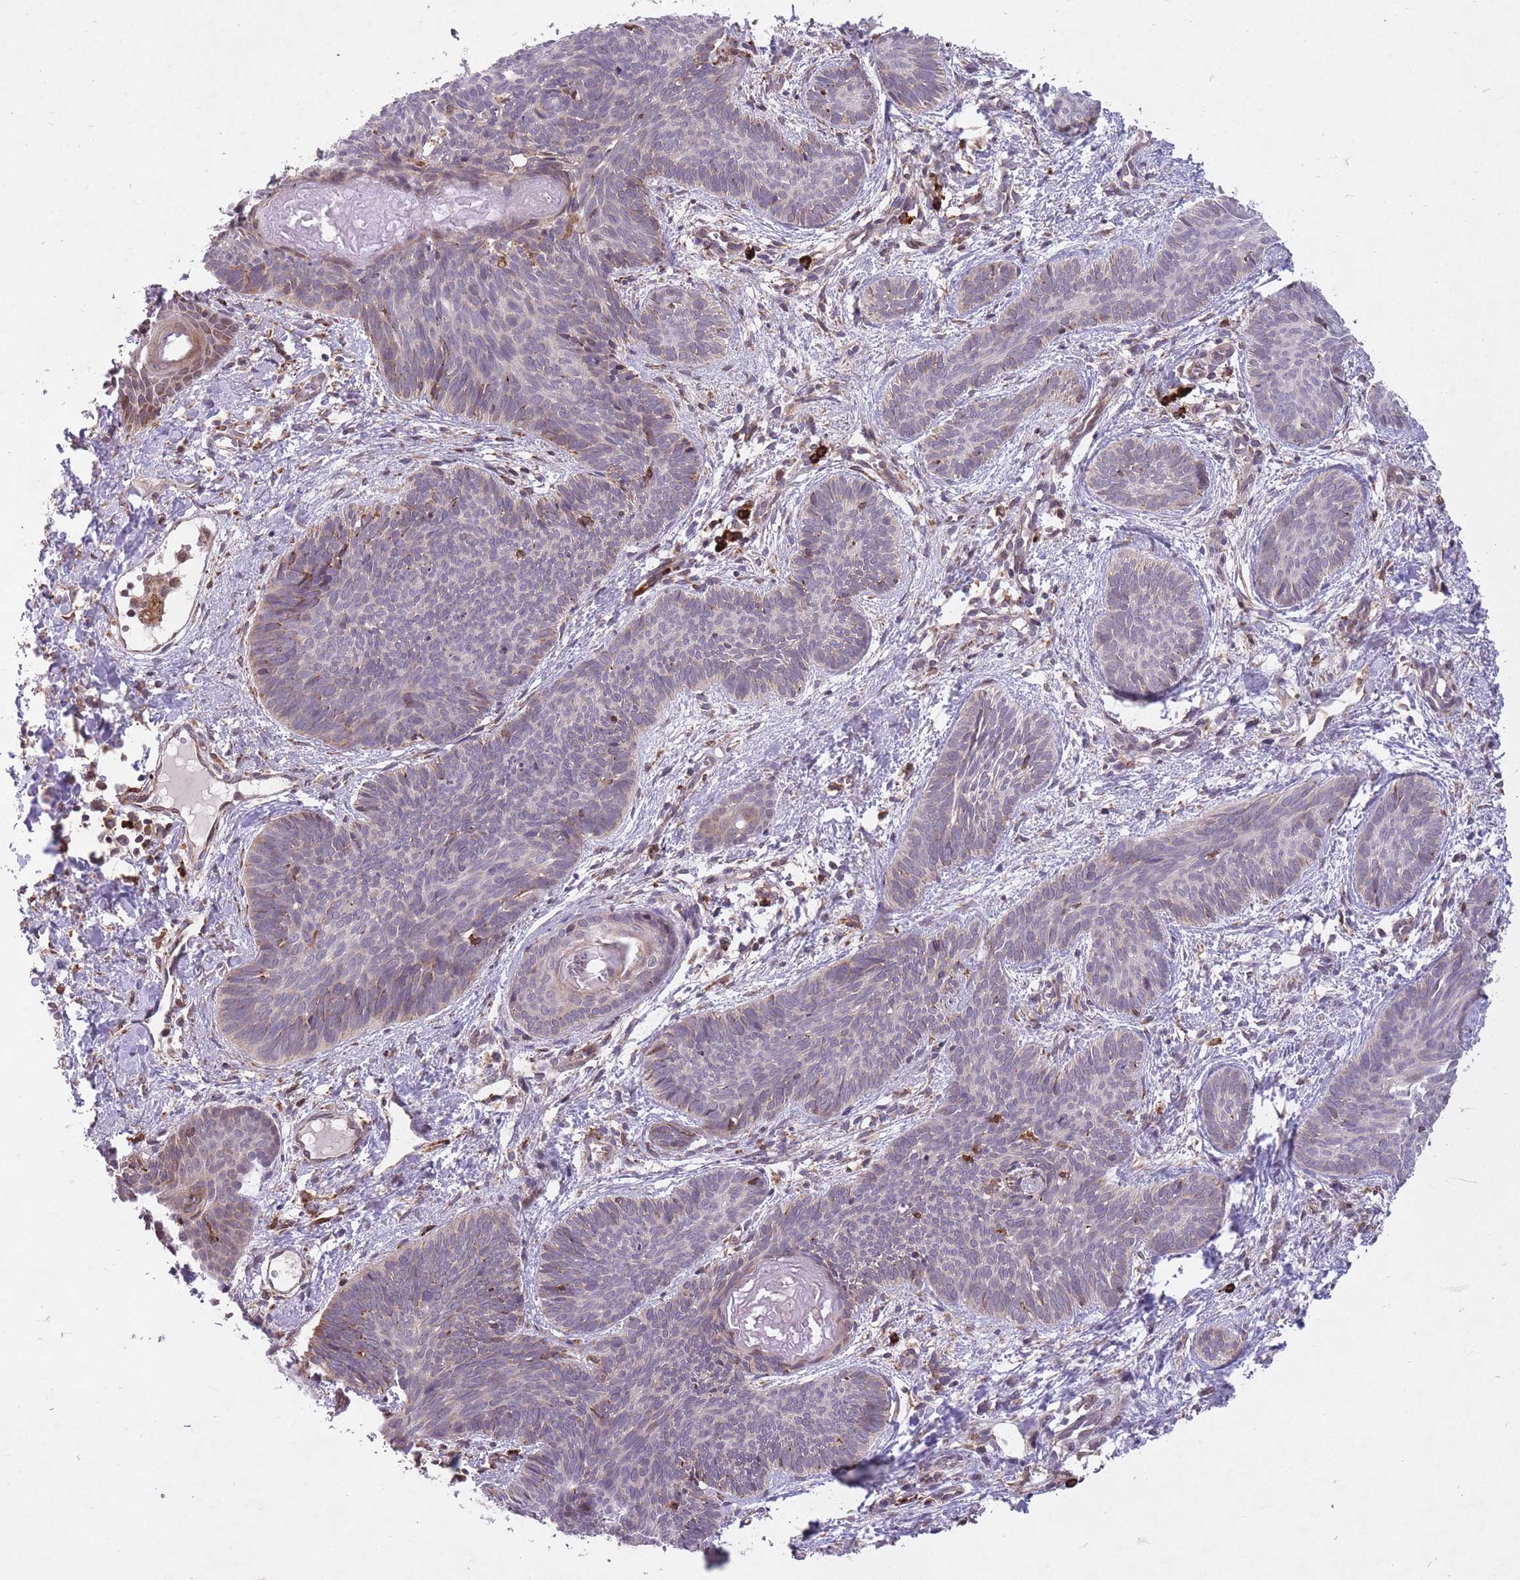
{"staining": {"intensity": "weak", "quantity": "<25%", "location": "cytoplasmic/membranous"}, "tissue": "skin cancer", "cell_type": "Tumor cells", "image_type": "cancer", "snomed": [{"axis": "morphology", "description": "Basal cell carcinoma"}, {"axis": "topography", "description": "Skin"}], "caption": "Image shows no protein expression in tumor cells of skin basal cell carcinoma tissue.", "gene": "TTLL3", "patient": {"sex": "female", "age": 81}}